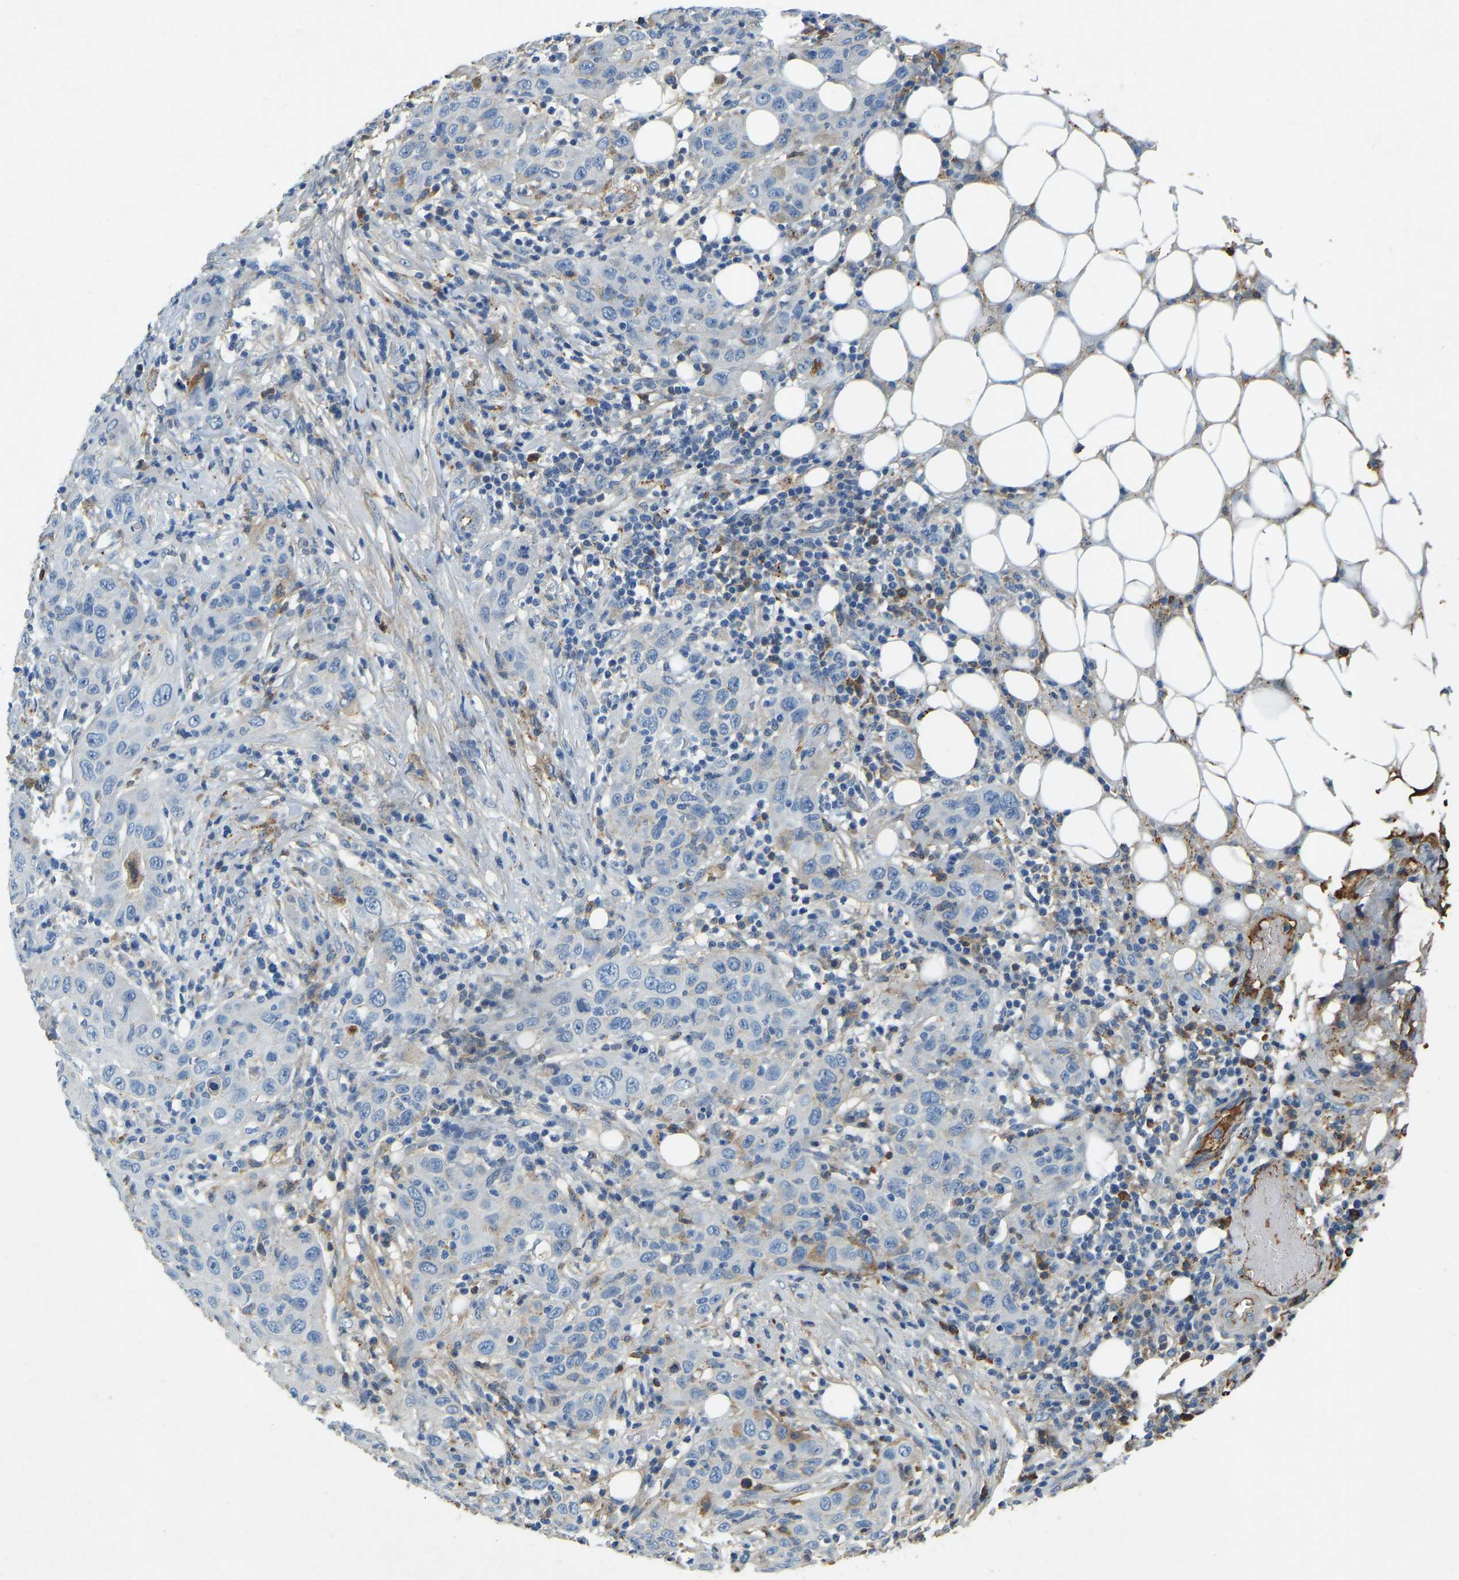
{"staining": {"intensity": "negative", "quantity": "none", "location": "none"}, "tissue": "skin cancer", "cell_type": "Tumor cells", "image_type": "cancer", "snomed": [{"axis": "morphology", "description": "Squamous cell carcinoma, NOS"}, {"axis": "topography", "description": "Skin"}], "caption": "There is no significant expression in tumor cells of skin cancer (squamous cell carcinoma). (DAB immunohistochemistry (IHC) with hematoxylin counter stain).", "gene": "THBS4", "patient": {"sex": "female", "age": 88}}